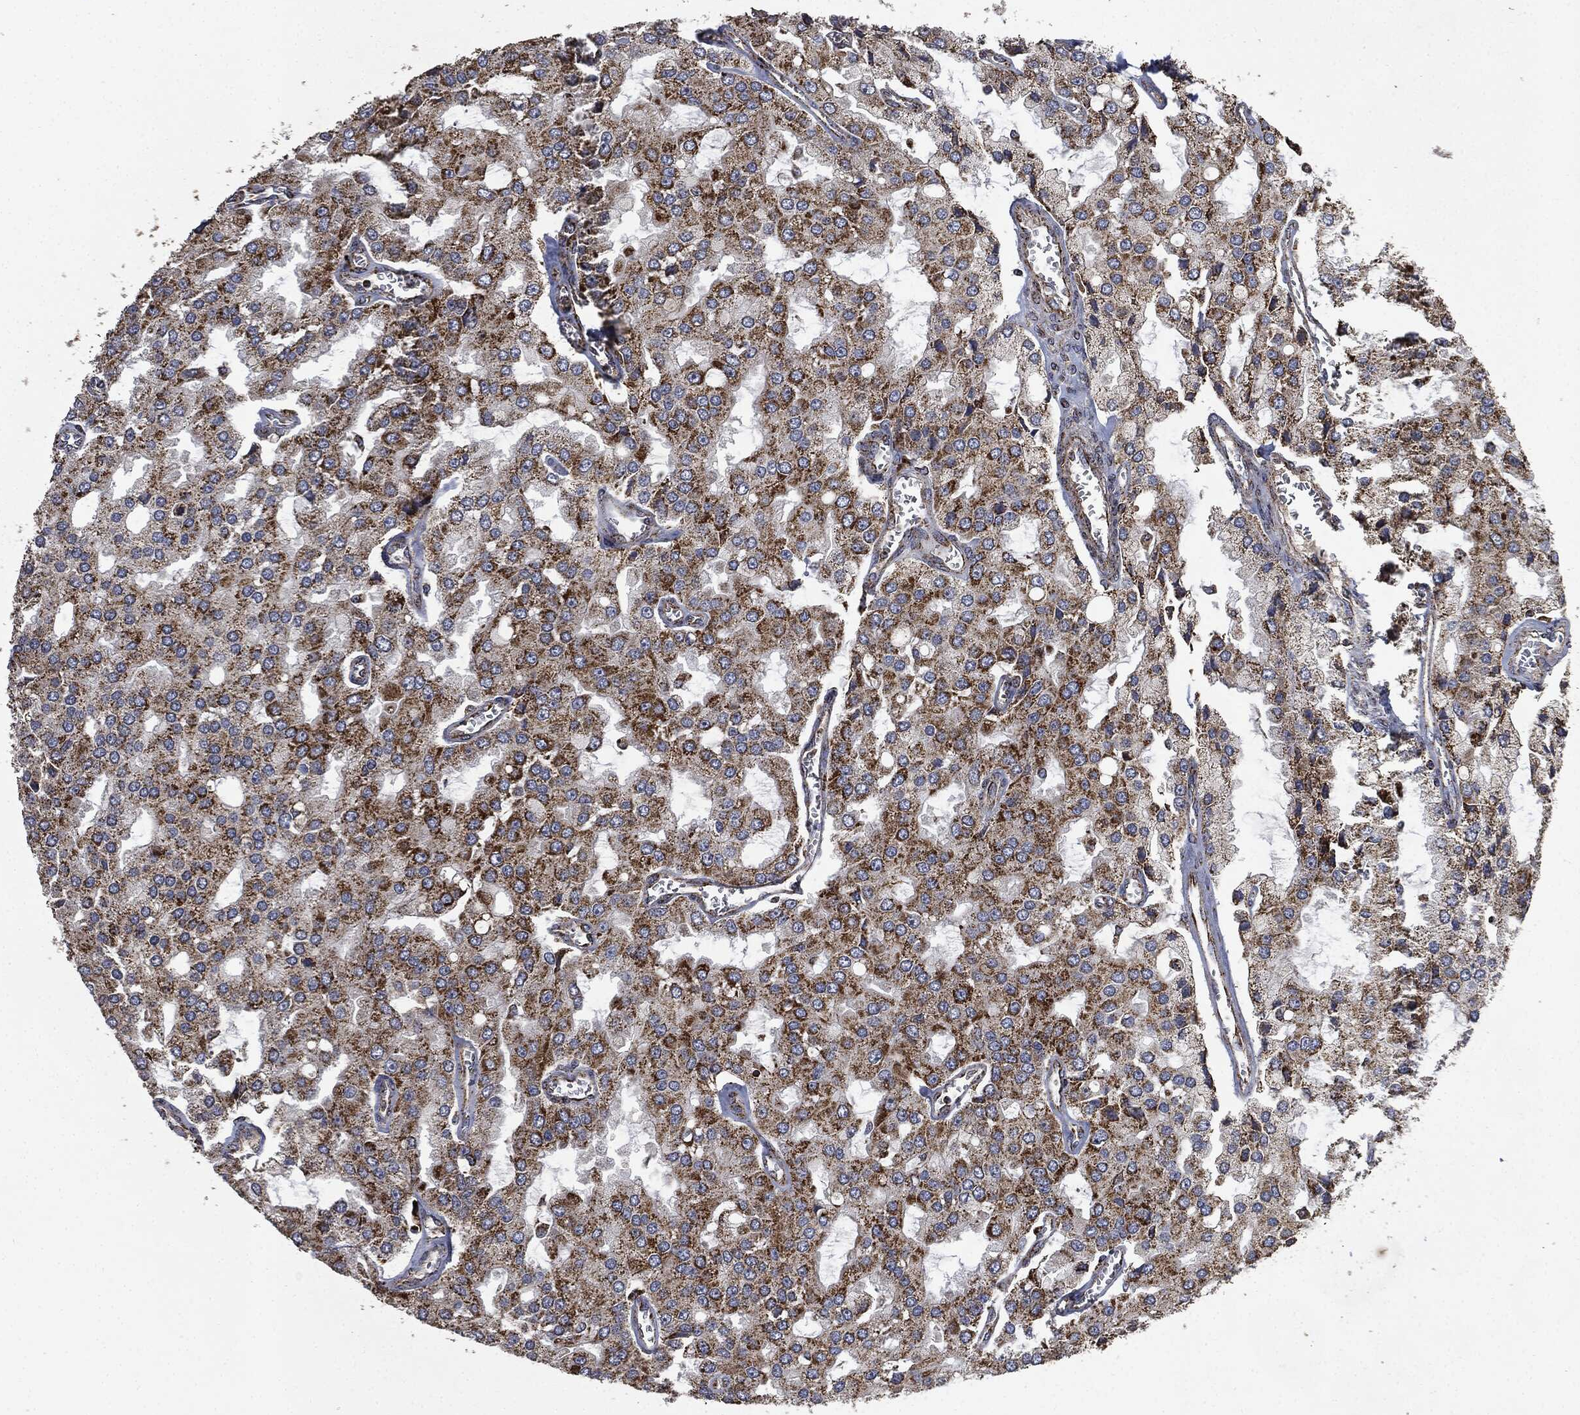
{"staining": {"intensity": "strong", "quantity": ">75%", "location": "cytoplasmic/membranous"}, "tissue": "prostate cancer", "cell_type": "Tumor cells", "image_type": "cancer", "snomed": [{"axis": "morphology", "description": "Adenocarcinoma, NOS"}, {"axis": "topography", "description": "Prostate and seminal vesicle, NOS"}, {"axis": "topography", "description": "Prostate"}], "caption": "Protein staining exhibits strong cytoplasmic/membranous staining in about >75% of tumor cells in prostate adenocarcinoma.", "gene": "RYK", "patient": {"sex": "male", "age": 67}}